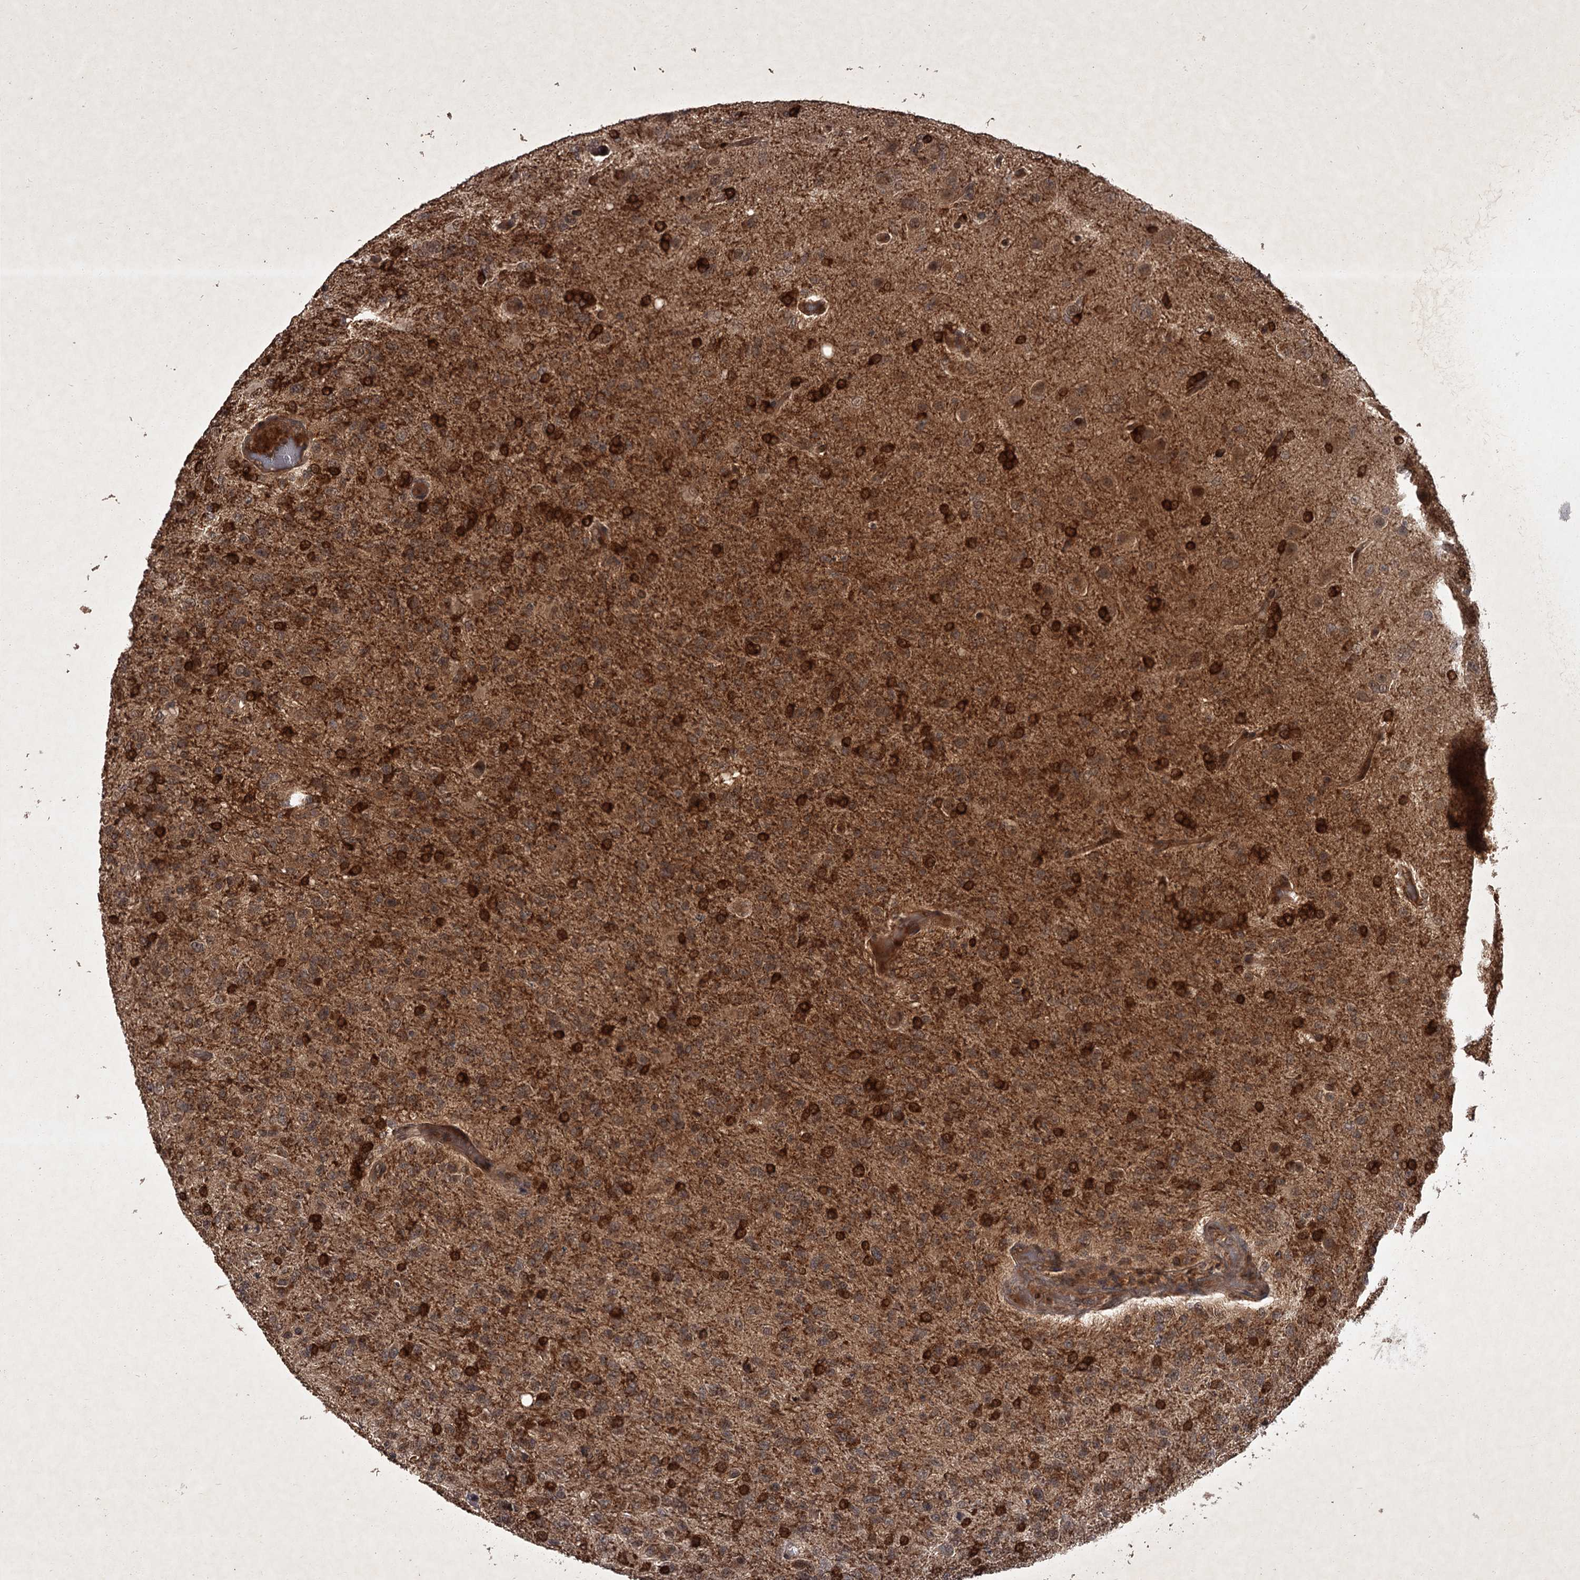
{"staining": {"intensity": "strong", "quantity": "25%-75%", "location": "cytoplasmic/membranous"}, "tissue": "glioma", "cell_type": "Tumor cells", "image_type": "cancer", "snomed": [{"axis": "morphology", "description": "Glioma, malignant, High grade"}, {"axis": "topography", "description": "Brain"}], "caption": "Human malignant glioma (high-grade) stained with a protein marker displays strong staining in tumor cells.", "gene": "TBC1D23", "patient": {"sex": "female", "age": 74}}